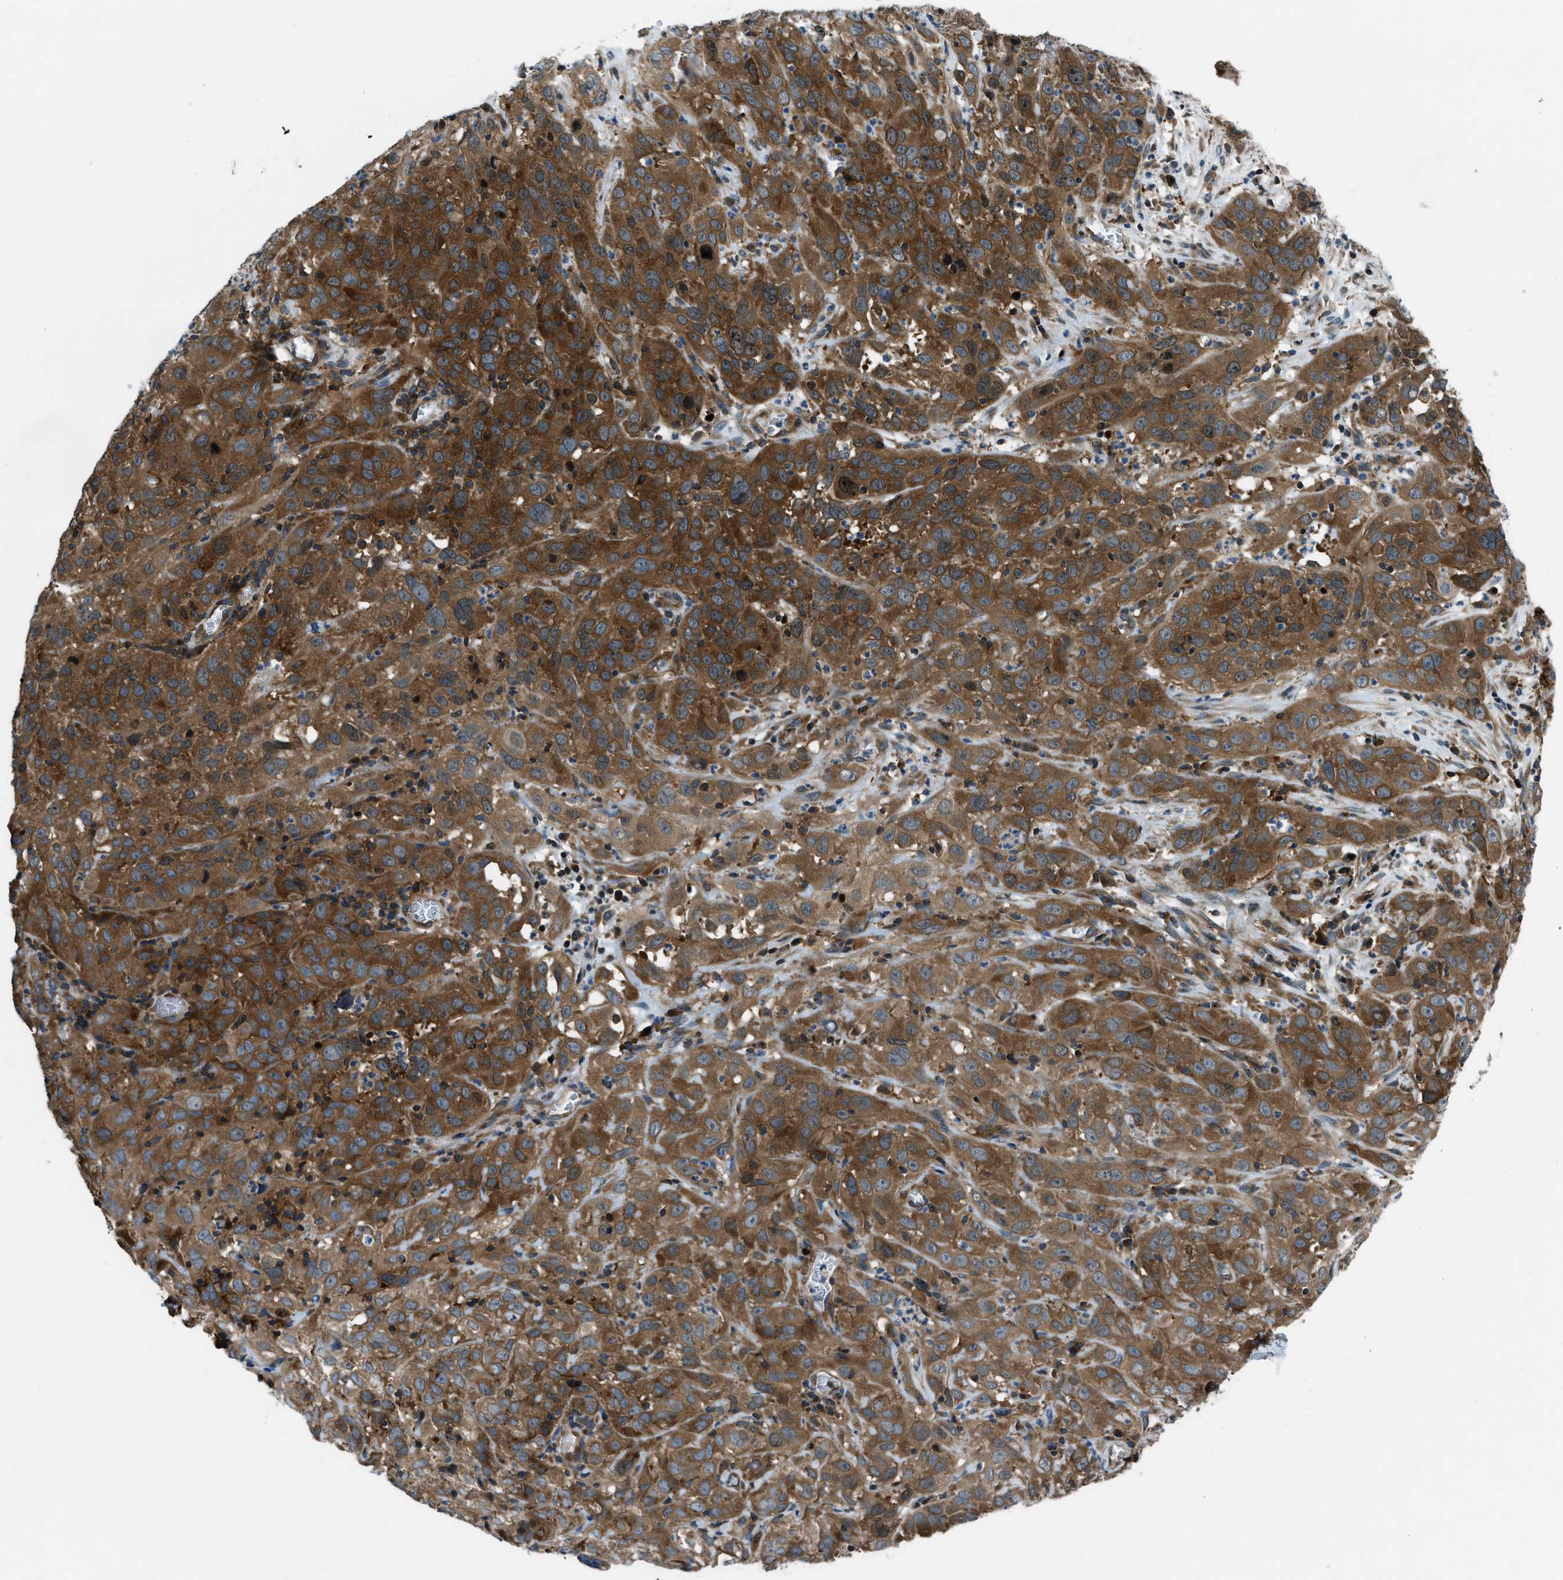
{"staining": {"intensity": "strong", "quantity": ">75%", "location": "cytoplasmic/membranous"}, "tissue": "cervical cancer", "cell_type": "Tumor cells", "image_type": "cancer", "snomed": [{"axis": "morphology", "description": "Squamous cell carcinoma, NOS"}, {"axis": "topography", "description": "Cervix"}], "caption": "Strong cytoplasmic/membranous protein expression is seen in about >75% of tumor cells in cervical cancer.", "gene": "ARFGAP2", "patient": {"sex": "female", "age": 32}}